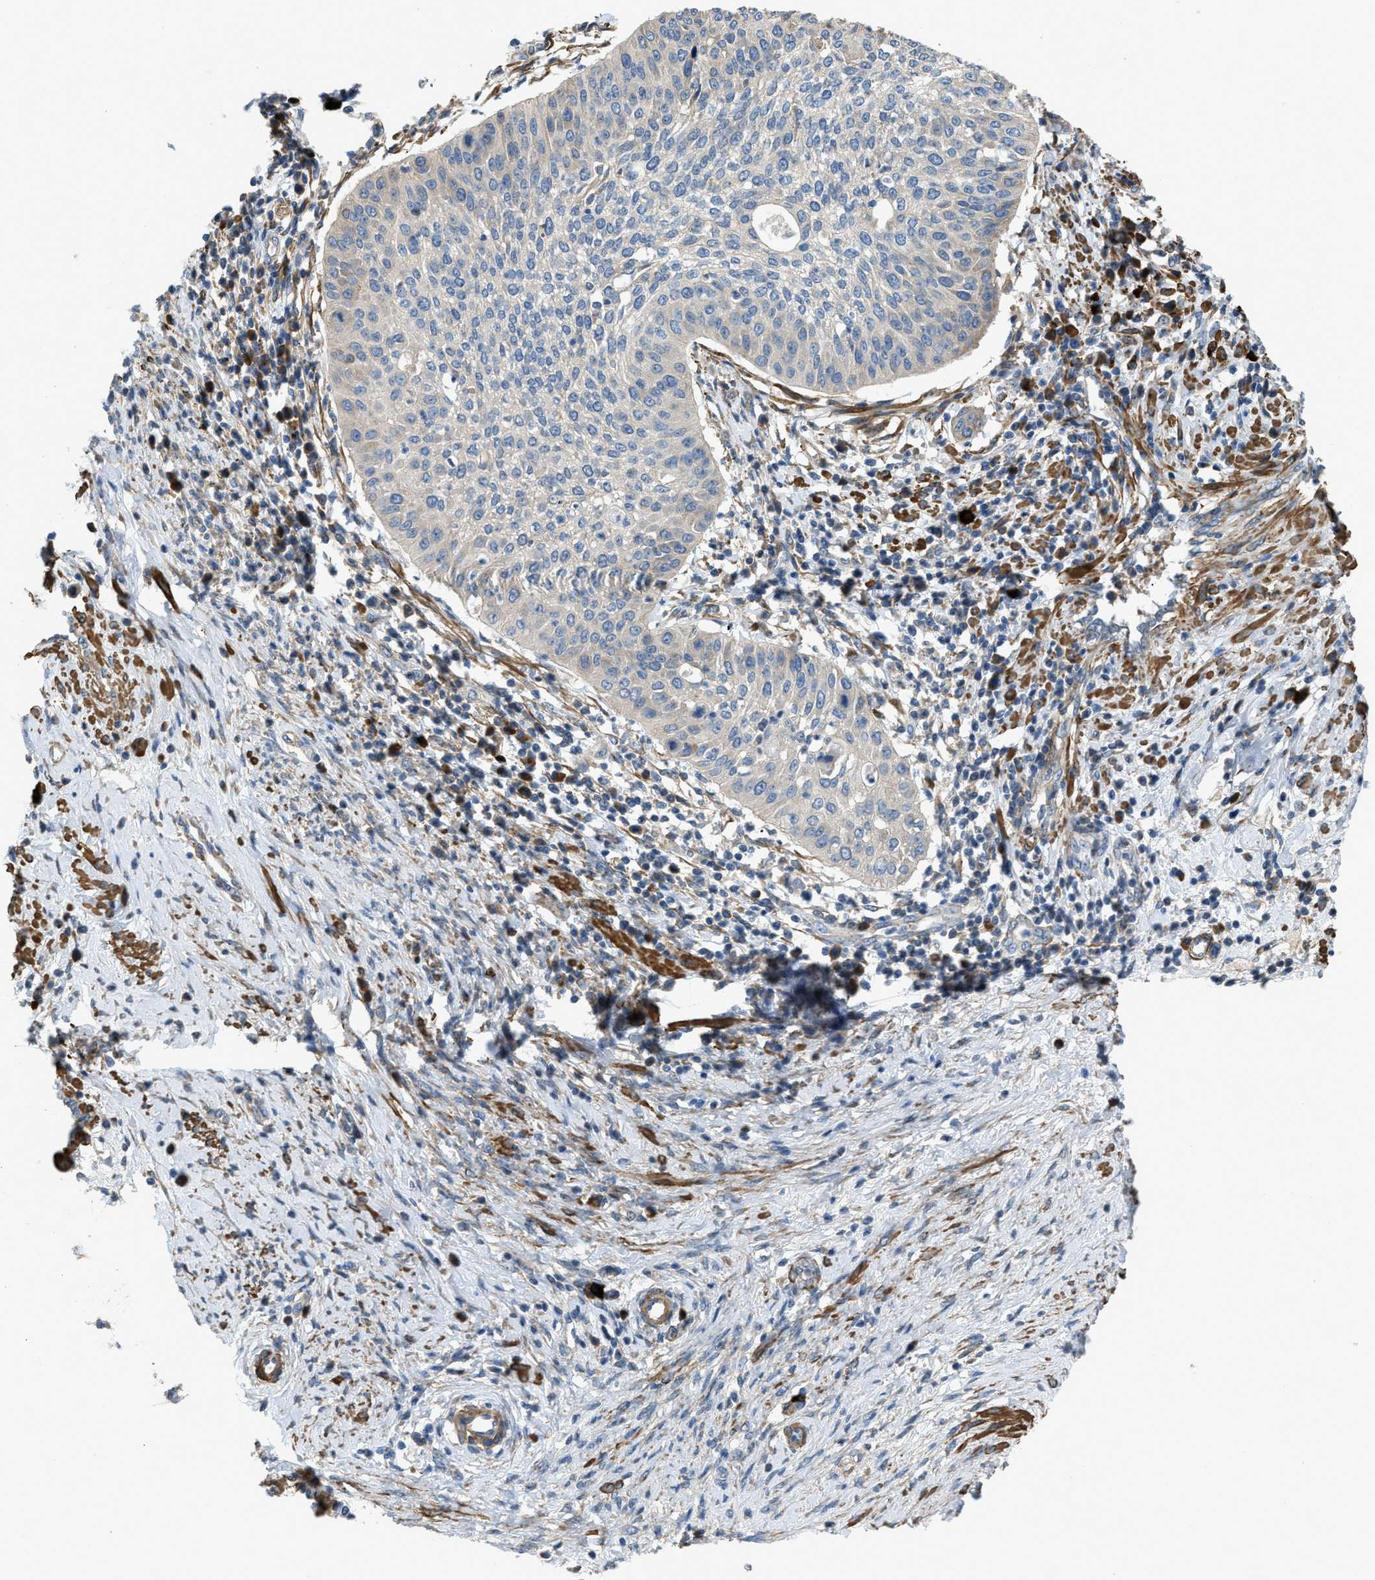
{"staining": {"intensity": "moderate", "quantity": "<25%", "location": "cytoplasmic/membranous"}, "tissue": "cervical cancer", "cell_type": "Tumor cells", "image_type": "cancer", "snomed": [{"axis": "morphology", "description": "Normal tissue, NOS"}, {"axis": "morphology", "description": "Squamous cell carcinoma, NOS"}, {"axis": "topography", "description": "Cervix"}], "caption": "Moderate cytoplasmic/membranous expression is appreciated in approximately <25% of tumor cells in cervical squamous cell carcinoma. The staining was performed using DAB, with brown indicating positive protein expression. Nuclei are stained blue with hematoxylin.", "gene": "BMPR1A", "patient": {"sex": "female", "age": 39}}